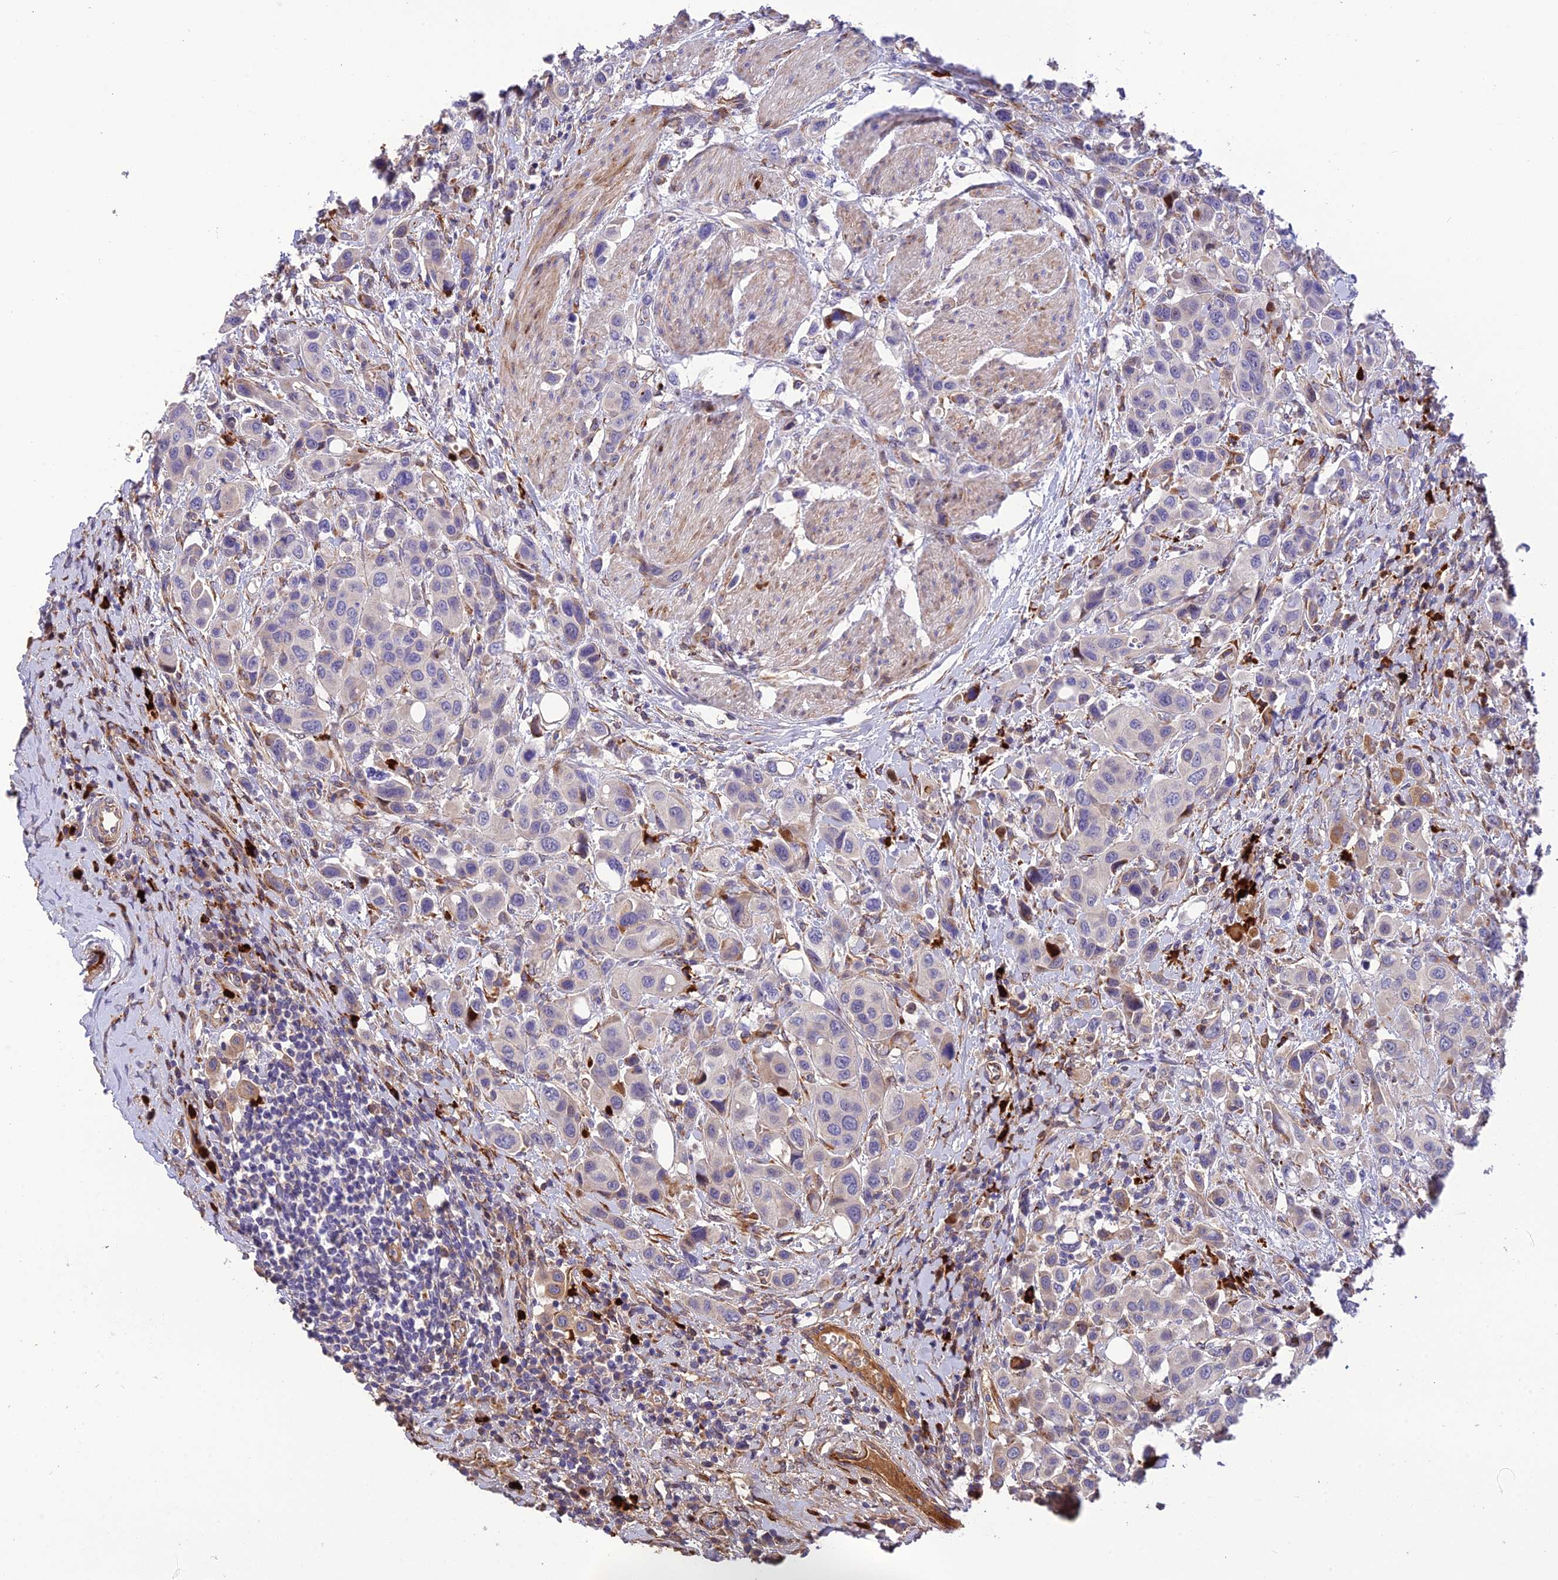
{"staining": {"intensity": "moderate", "quantity": "<25%", "location": "cytoplasmic/membranous"}, "tissue": "urothelial cancer", "cell_type": "Tumor cells", "image_type": "cancer", "snomed": [{"axis": "morphology", "description": "Urothelial carcinoma, High grade"}, {"axis": "topography", "description": "Urinary bladder"}], "caption": "A low amount of moderate cytoplasmic/membranous expression is seen in approximately <25% of tumor cells in urothelial cancer tissue.", "gene": "CPSF4L", "patient": {"sex": "male", "age": 50}}